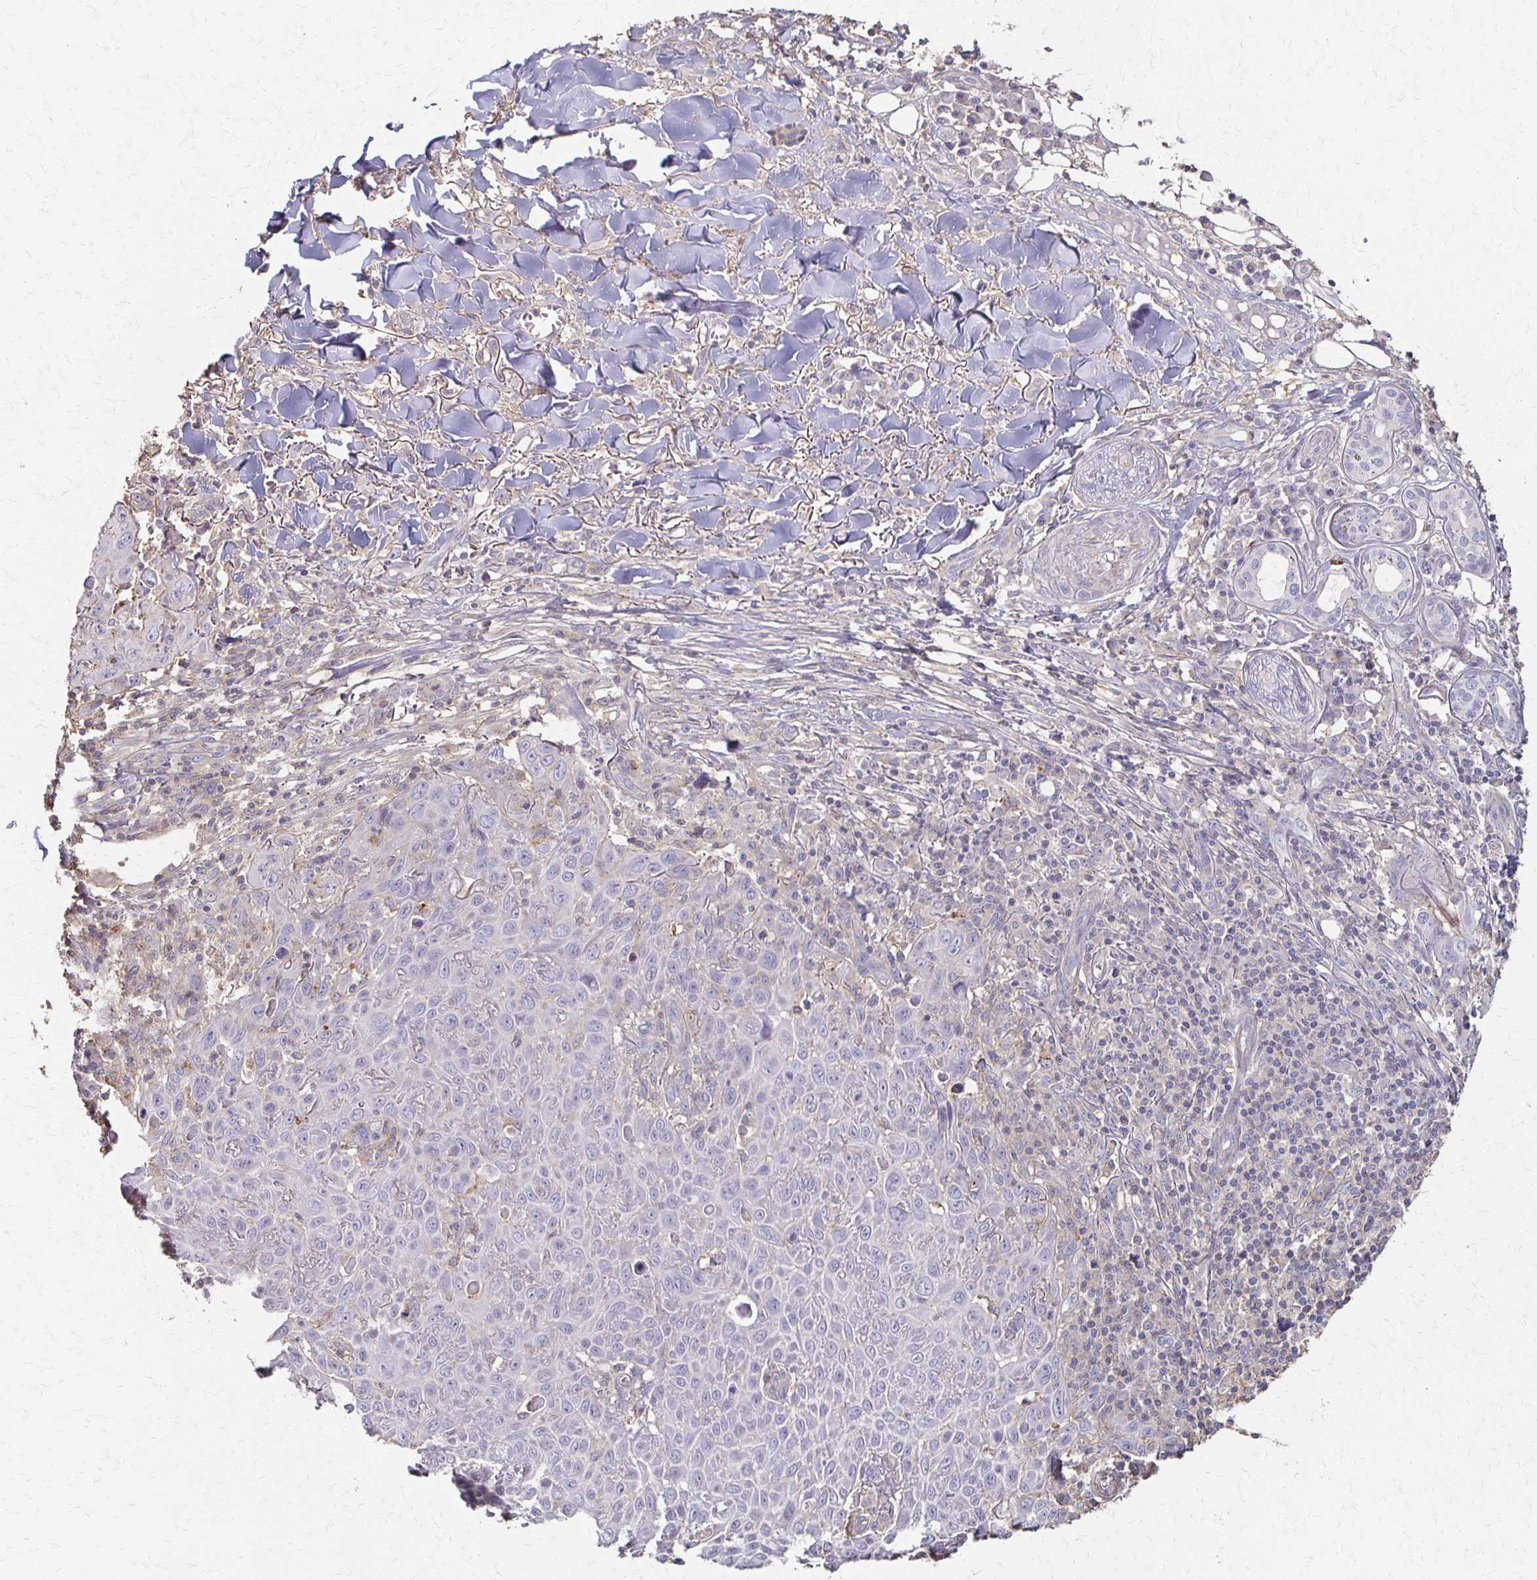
{"staining": {"intensity": "negative", "quantity": "none", "location": "none"}, "tissue": "skin cancer", "cell_type": "Tumor cells", "image_type": "cancer", "snomed": [{"axis": "morphology", "description": "Squamous cell carcinoma, NOS"}, {"axis": "topography", "description": "Skin"}], "caption": "High power microscopy photomicrograph of an IHC histopathology image of skin cancer (squamous cell carcinoma), revealing no significant staining in tumor cells.", "gene": "C1QTNF7", "patient": {"sex": "male", "age": 75}}